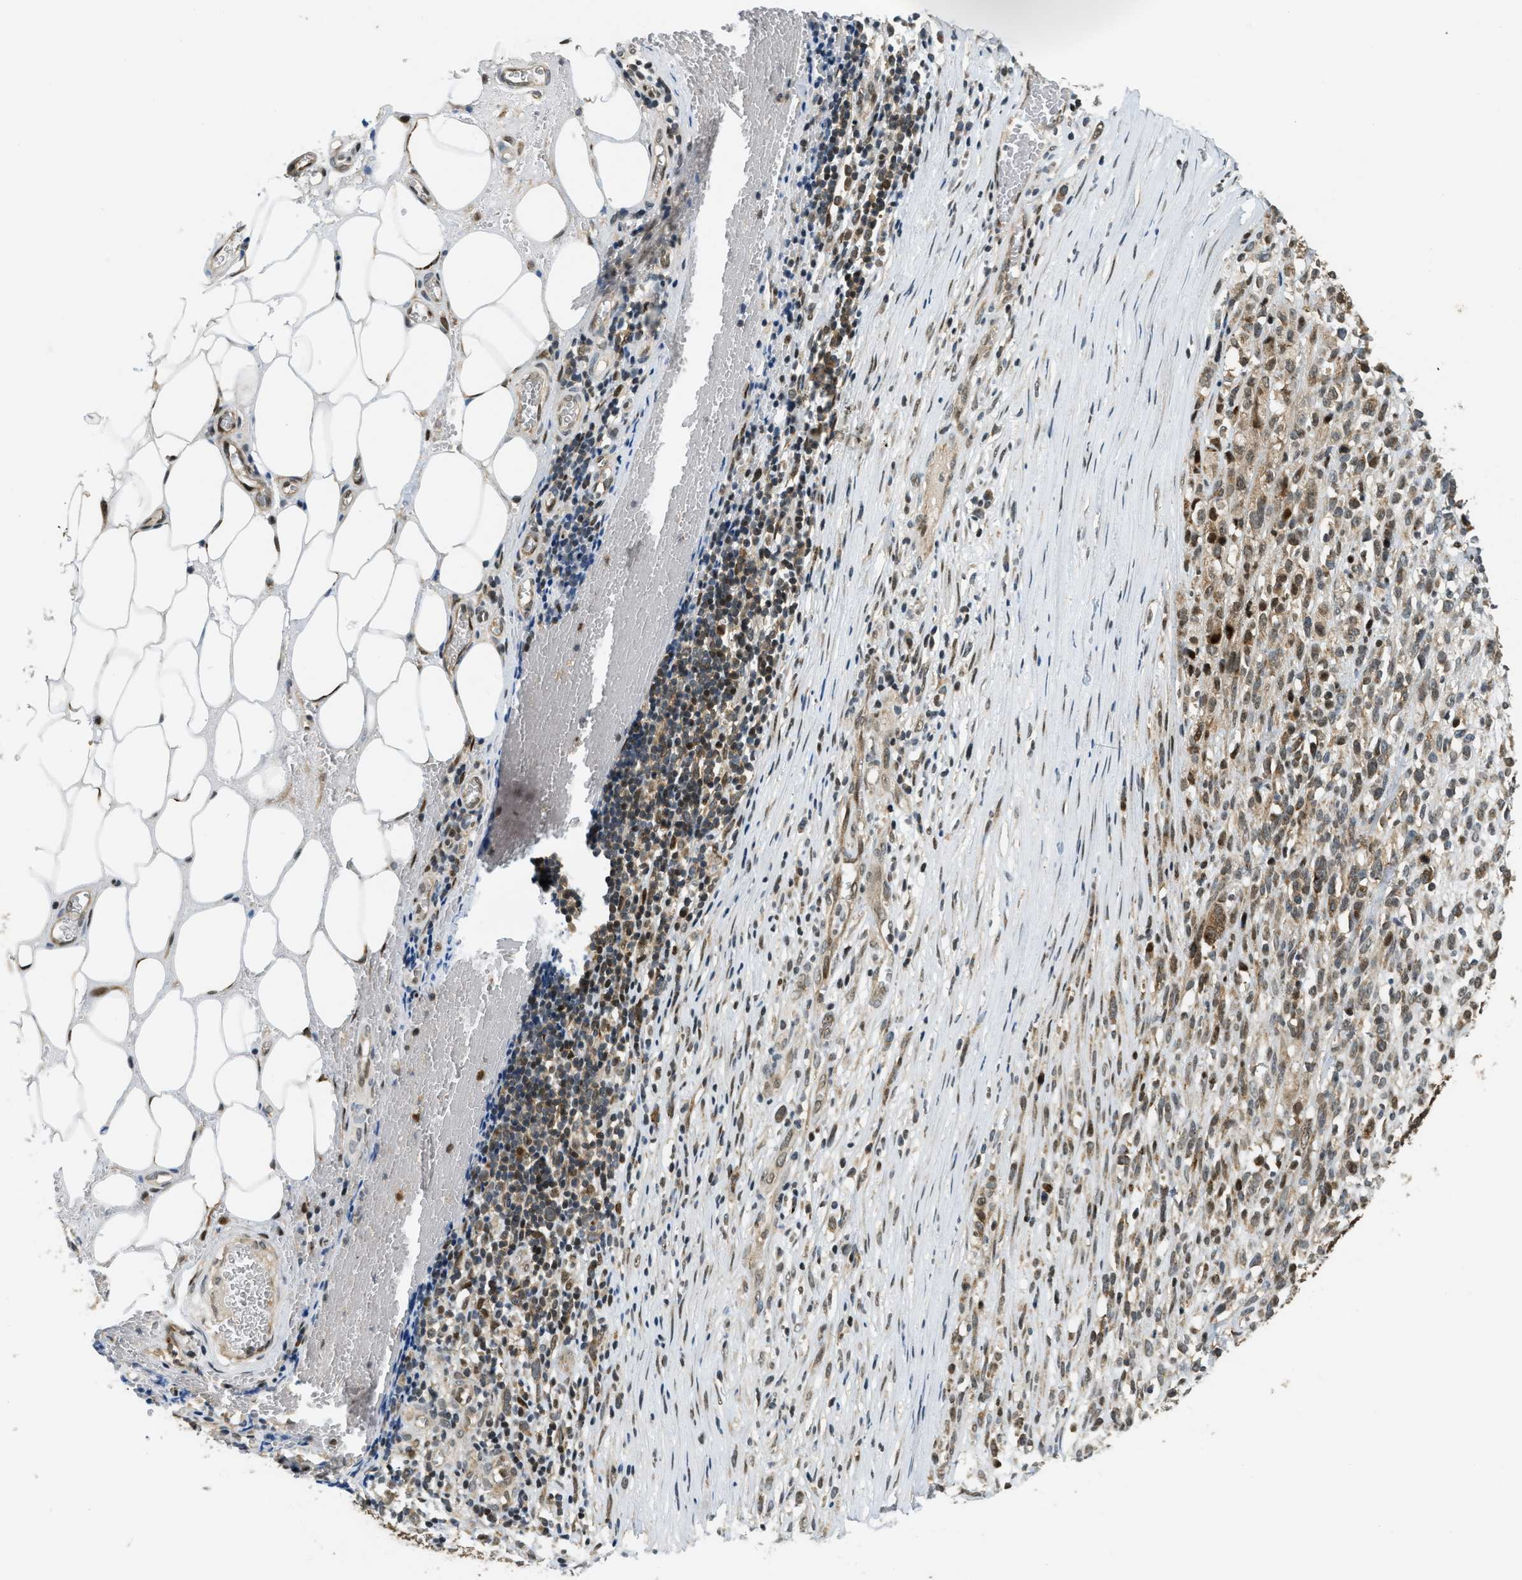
{"staining": {"intensity": "moderate", "quantity": "25%-75%", "location": "cytoplasmic/membranous,nuclear"}, "tissue": "melanoma", "cell_type": "Tumor cells", "image_type": "cancer", "snomed": [{"axis": "morphology", "description": "Malignant melanoma, NOS"}, {"axis": "topography", "description": "Skin"}], "caption": "DAB immunohistochemical staining of human malignant melanoma reveals moderate cytoplasmic/membranous and nuclear protein positivity in approximately 25%-75% of tumor cells. The protein is stained brown, and the nuclei are stained in blue (DAB (3,3'-diaminobenzidine) IHC with brightfield microscopy, high magnification).", "gene": "TRAPPC14", "patient": {"sex": "female", "age": 55}}